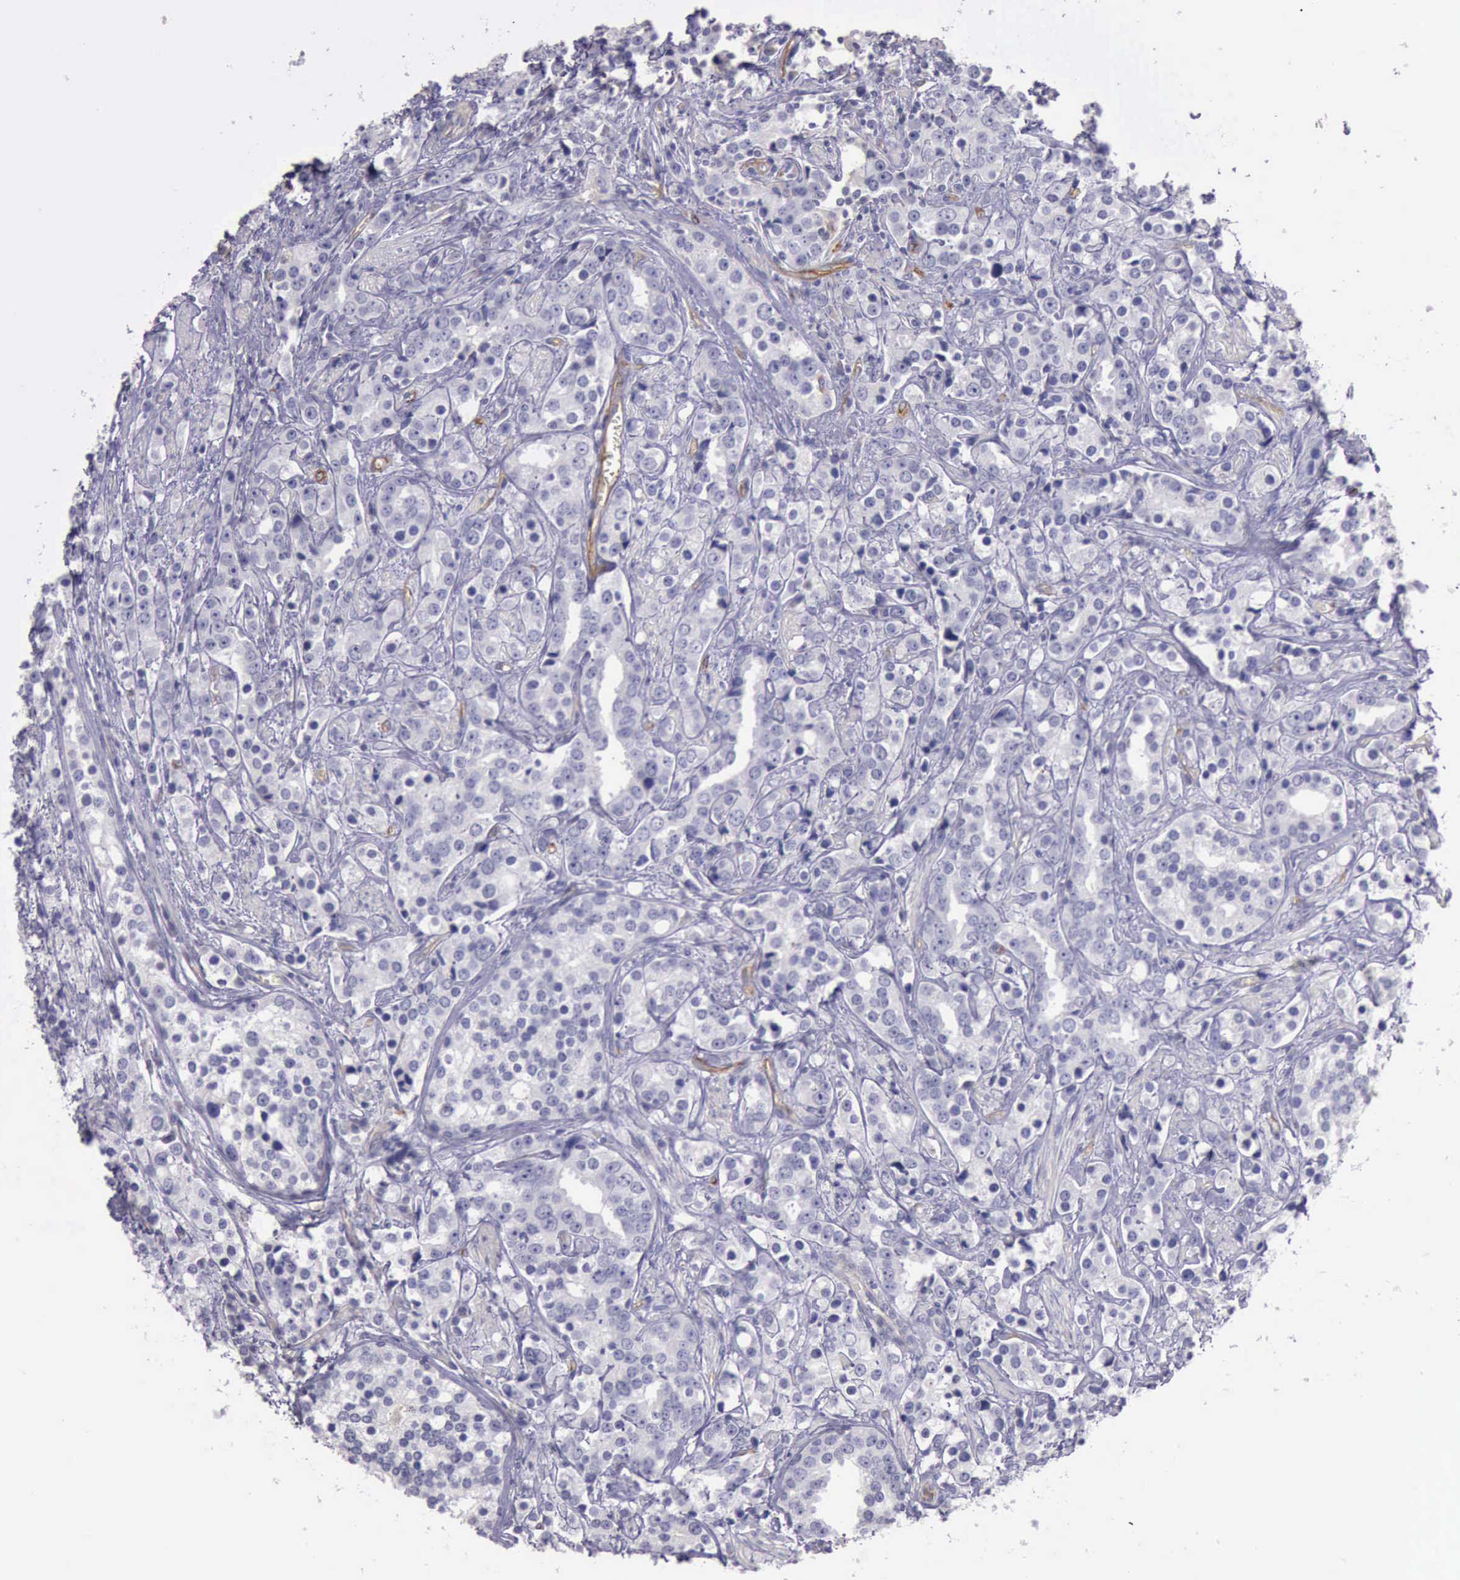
{"staining": {"intensity": "negative", "quantity": "none", "location": "none"}, "tissue": "prostate cancer", "cell_type": "Tumor cells", "image_type": "cancer", "snomed": [{"axis": "morphology", "description": "Adenocarcinoma, High grade"}, {"axis": "topography", "description": "Prostate"}], "caption": "Prostate cancer was stained to show a protein in brown. There is no significant expression in tumor cells.", "gene": "TCEANC", "patient": {"sex": "male", "age": 71}}